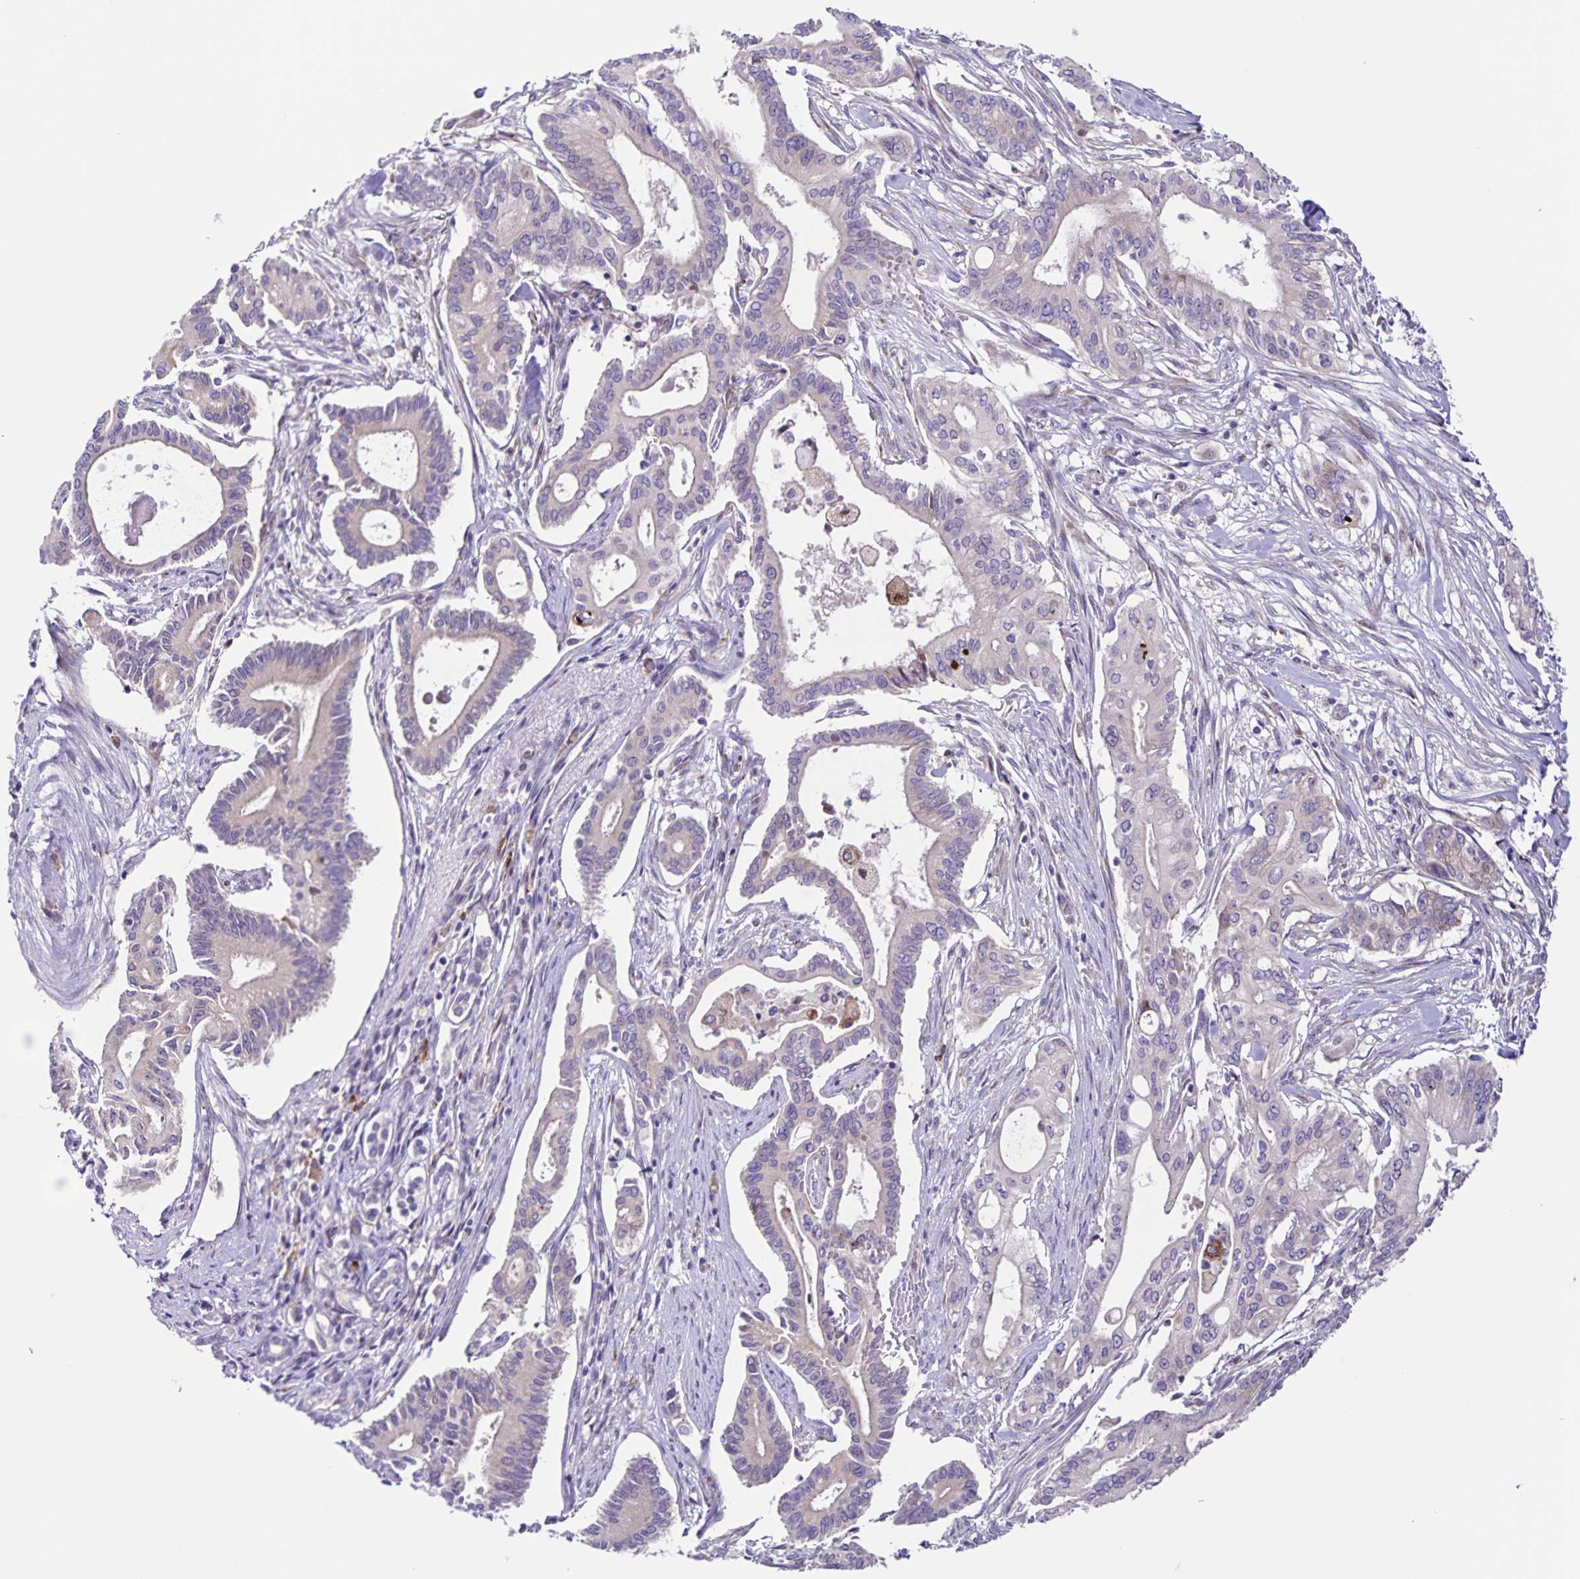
{"staining": {"intensity": "negative", "quantity": "none", "location": "none"}, "tissue": "pancreatic cancer", "cell_type": "Tumor cells", "image_type": "cancer", "snomed": [{"axis": "morphology", "description": "Adenocarcinoma, NOS"}, {"axis": "topography", "description": "Pancreas"}], "caption": "This micrograph is of pancreatic cancer (adenocarcinoma) stained with IHC to label a protein in brown with the nuclei are counter-stained blue. There is no expression in tumor cells.", "gene": "RNFT2", "patient": {"sex": "female", "age": 68}}